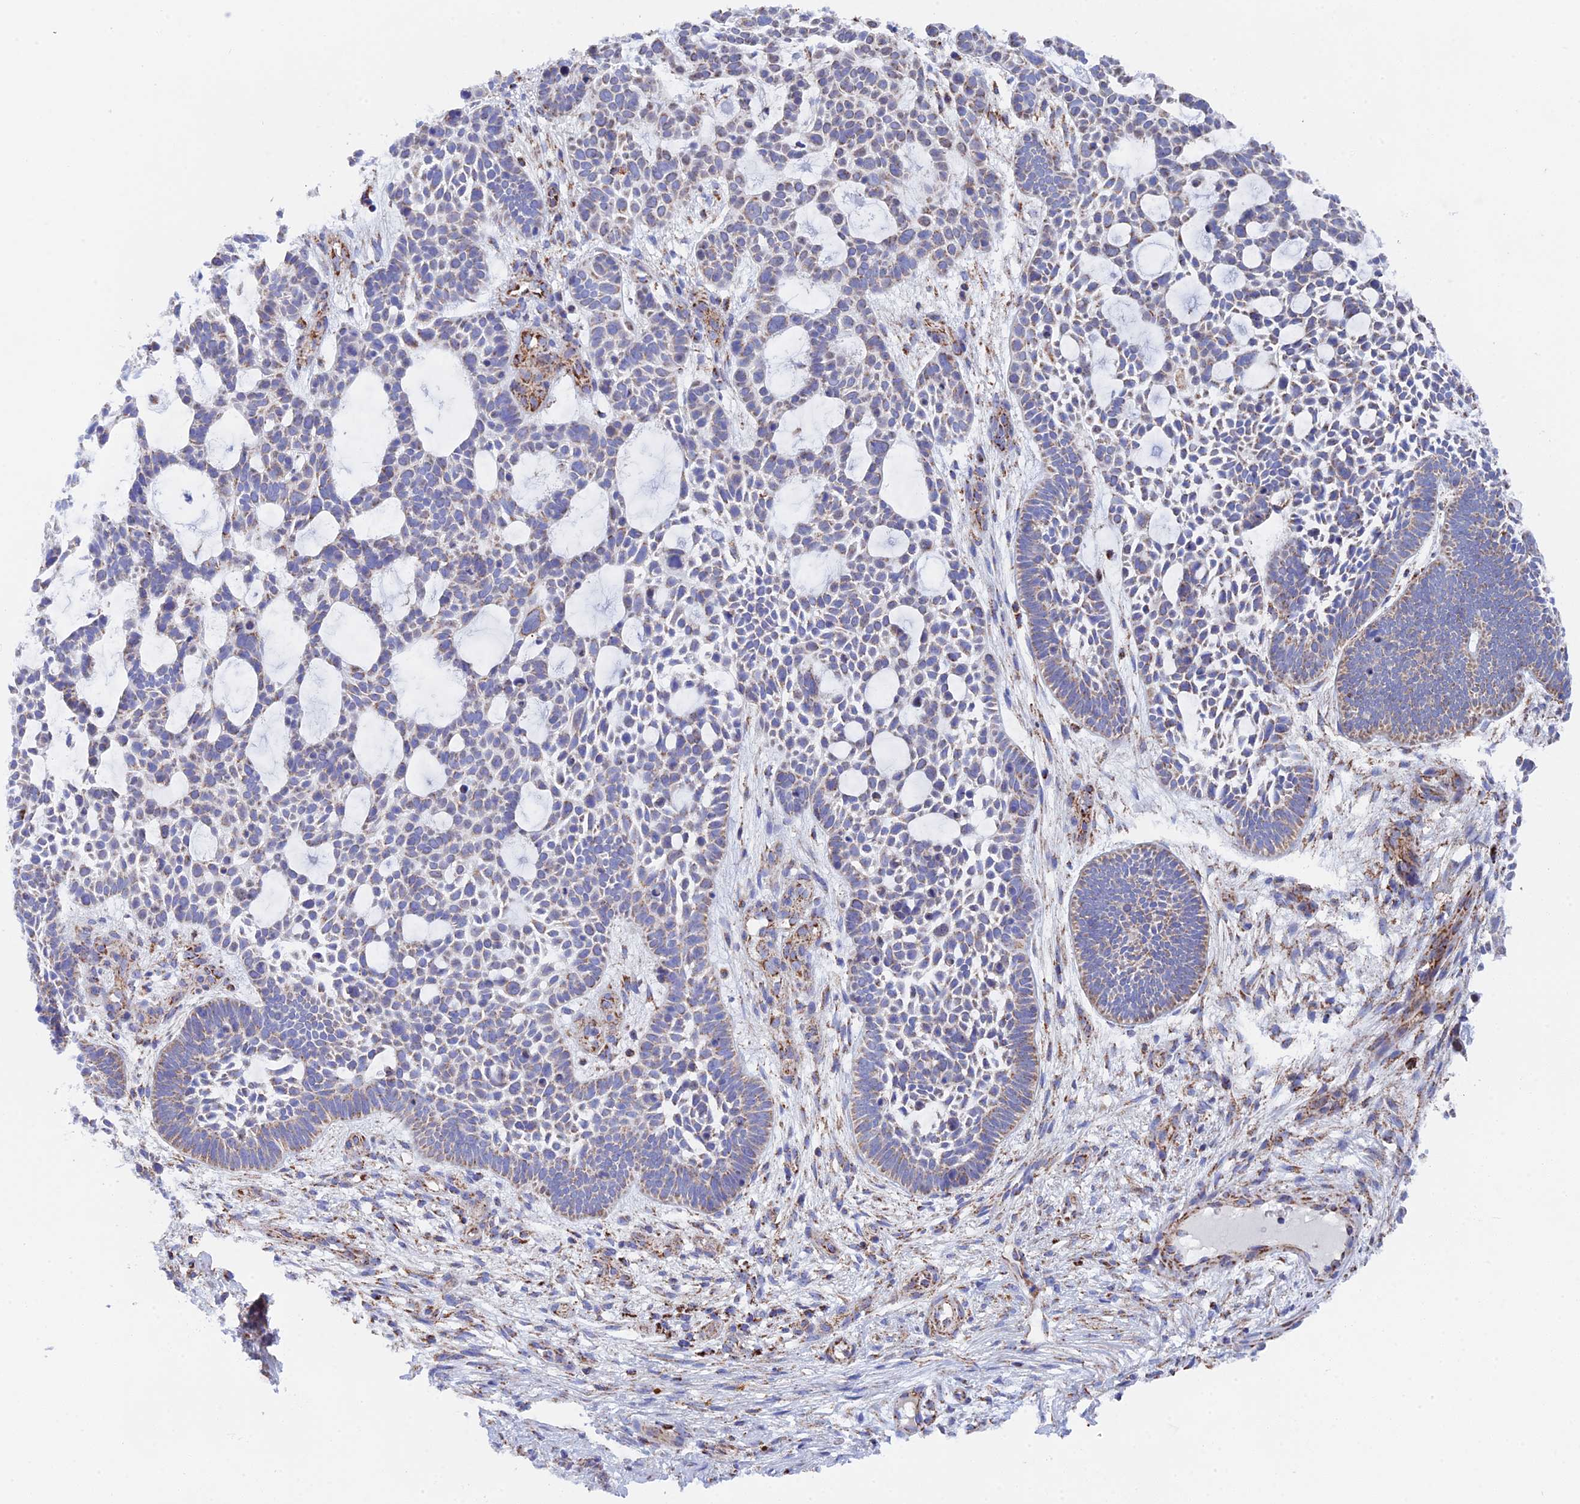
{"staining": {"intensity": "weak", "quantity": "25%-75%", "location": "cytoplasmic/membranous"}, "tissue": "skin cancer", "cell_type": "Tumor cells", "image_type": "cancer", "snomed": [{"axis": "morphology", "description": "Basal cell carcinoma"}, {"axis": "topography", "description": "Skin"}], "caption": "This is an image of IHC staining of skin basal cell carcinoma, which shows weak expression in the cytoplasmic/membranous of tumor cells.", "gene": "NDUFA5", "patient": {"sex": "male", "age": 89}}